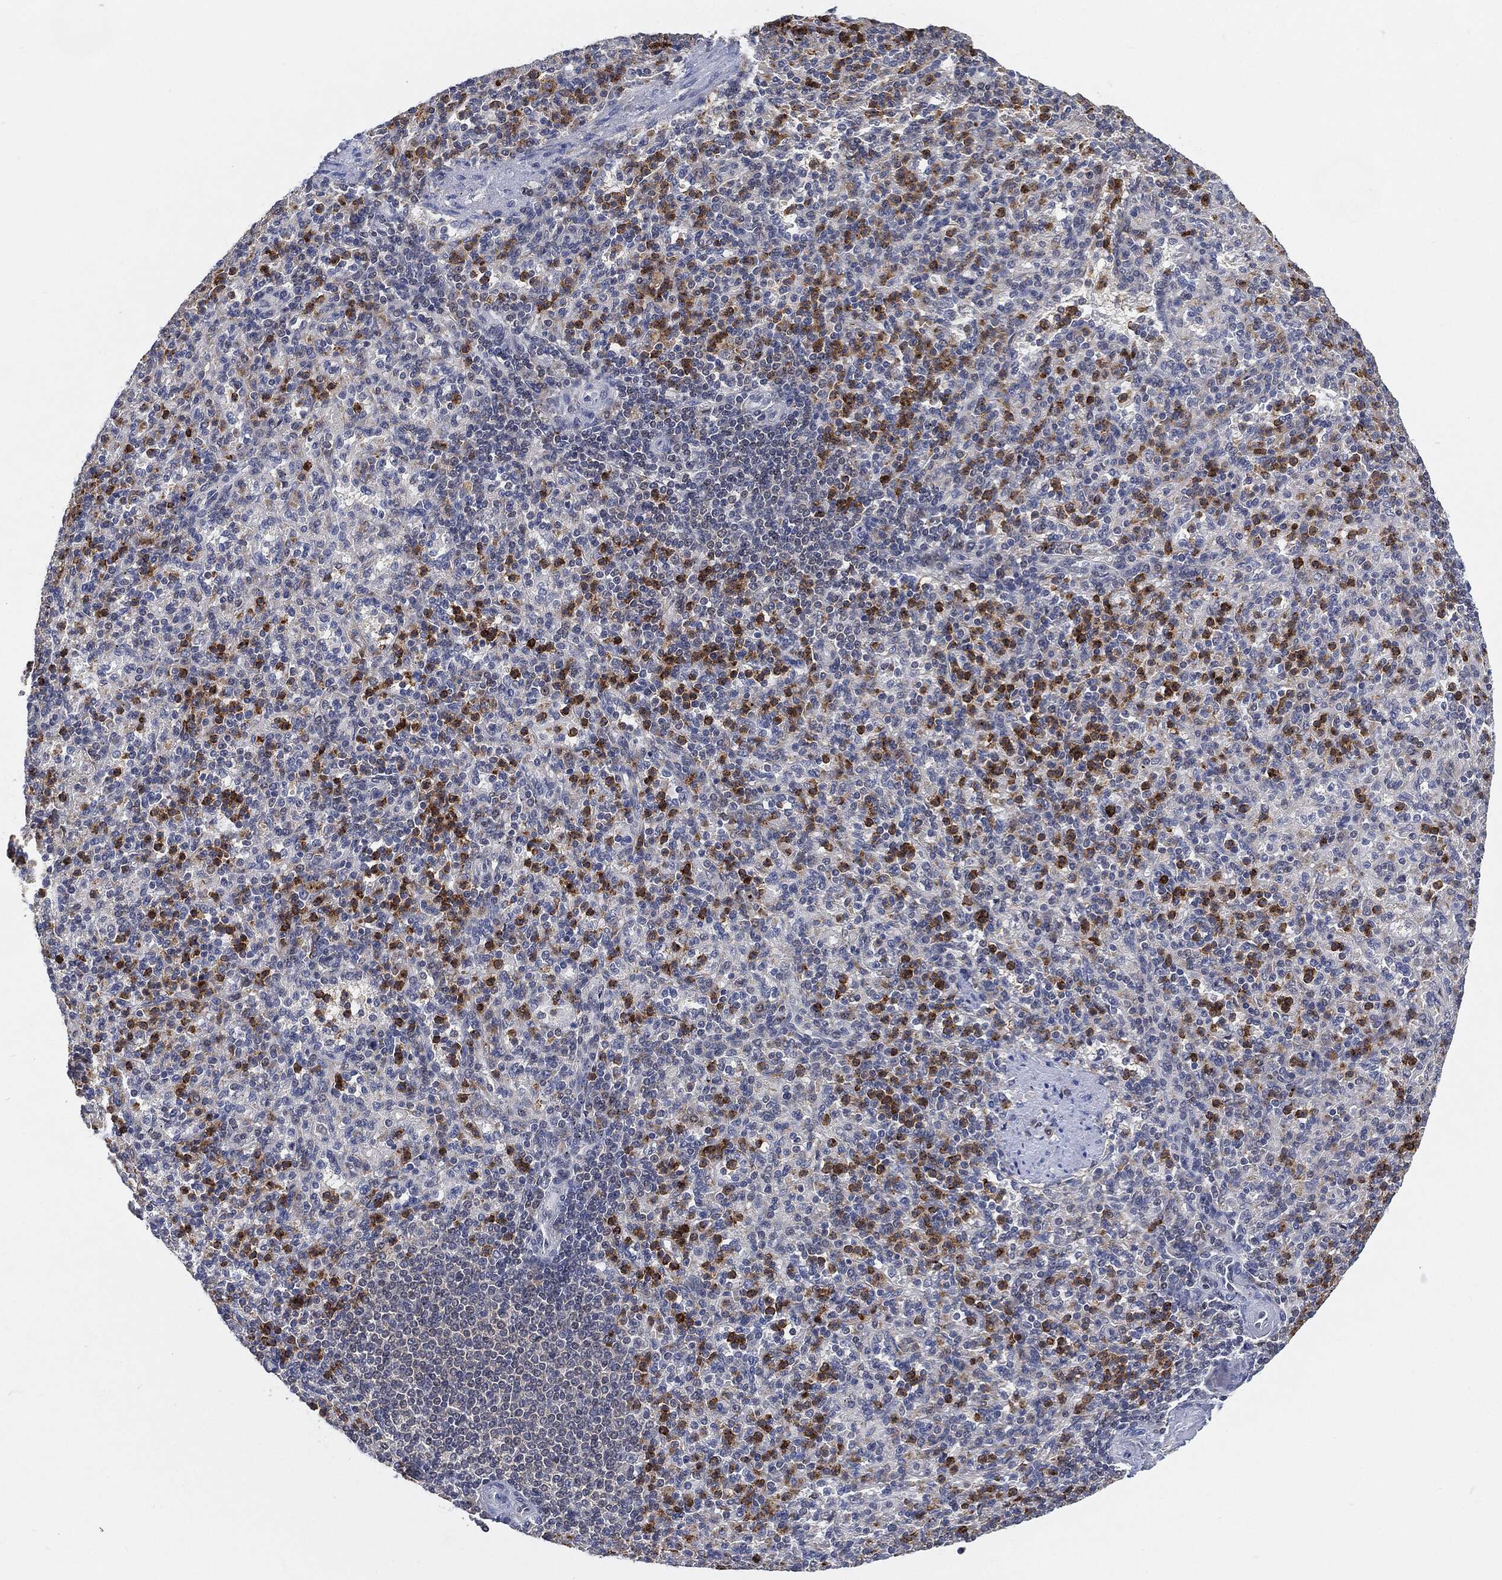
{"staining": {"intensity": "strong", "quantity": "<25%", "location": "cytoplasmic/membranous"}, "tissue": "spleen", "cell_type": "Cells in red pulp", "image_type": "normal", "snomed": [{"axis": "morphology", "description": "Normal tissue, NOS"}, {"axis": "topography", "description": "Spleen"}], "caption": "Protein expression analysis of normal spleen shows strong cytoplasmic/membranous expression in approximately <25% of cells in red pulp. The protein of interest is shown in brown color, while the nuclei are stained blue.", "gene": "VSIG4", "patient": {"sex": "female", "age": 74}}